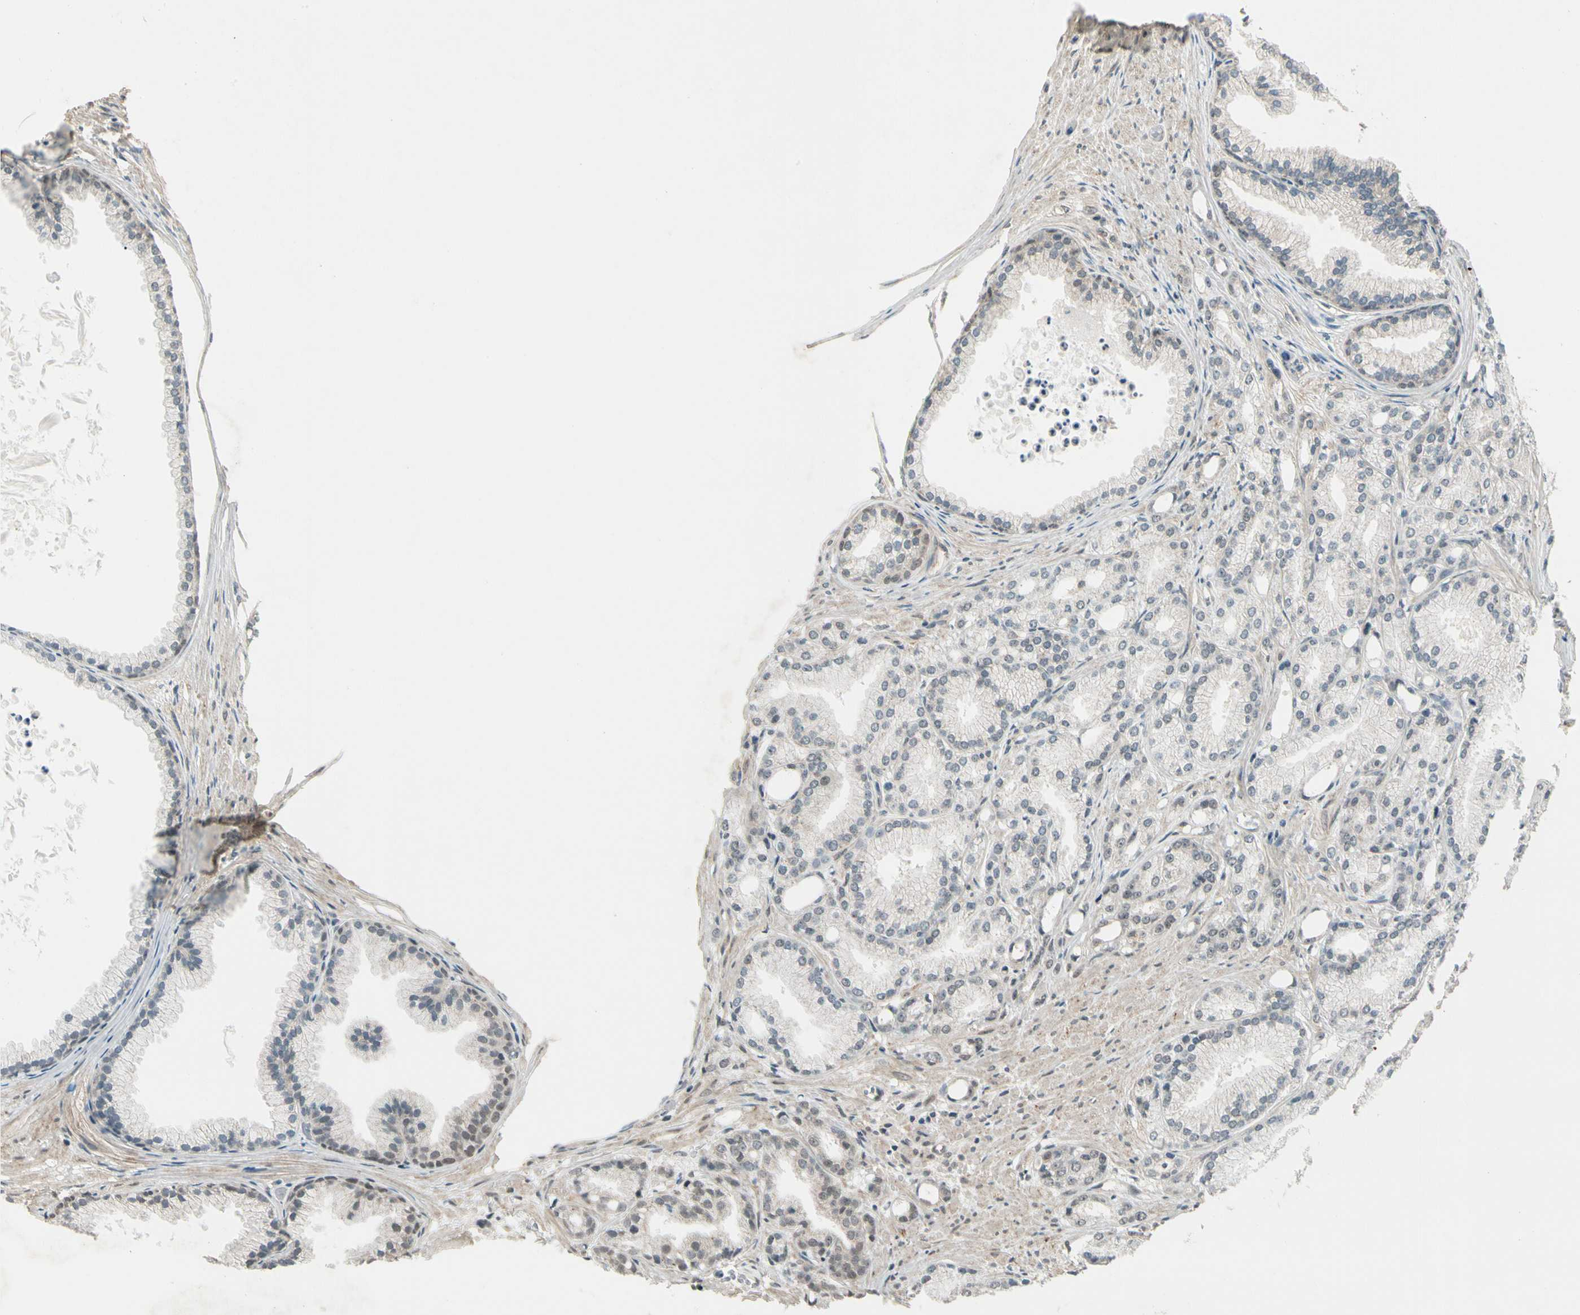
{"staining": {"intensity": "weak", "quantity": "<25%", "location": "cytoplasmic/membranous"}, "tissue": "prostate cancer", "cell_type": "Tumor cells", "image_type": "cancer", "snomed": [{"axis": "morphology", "description": "Adenocarcinoma, Low grade"}, {"axis": "topography", "description": "Prostate"}], "caption": "Protein analysis of prostate cancer shows no significant positivity in tumor cells.", "gene": "ZSCAN12", "patient": {"sex": "male", "age": 72}}